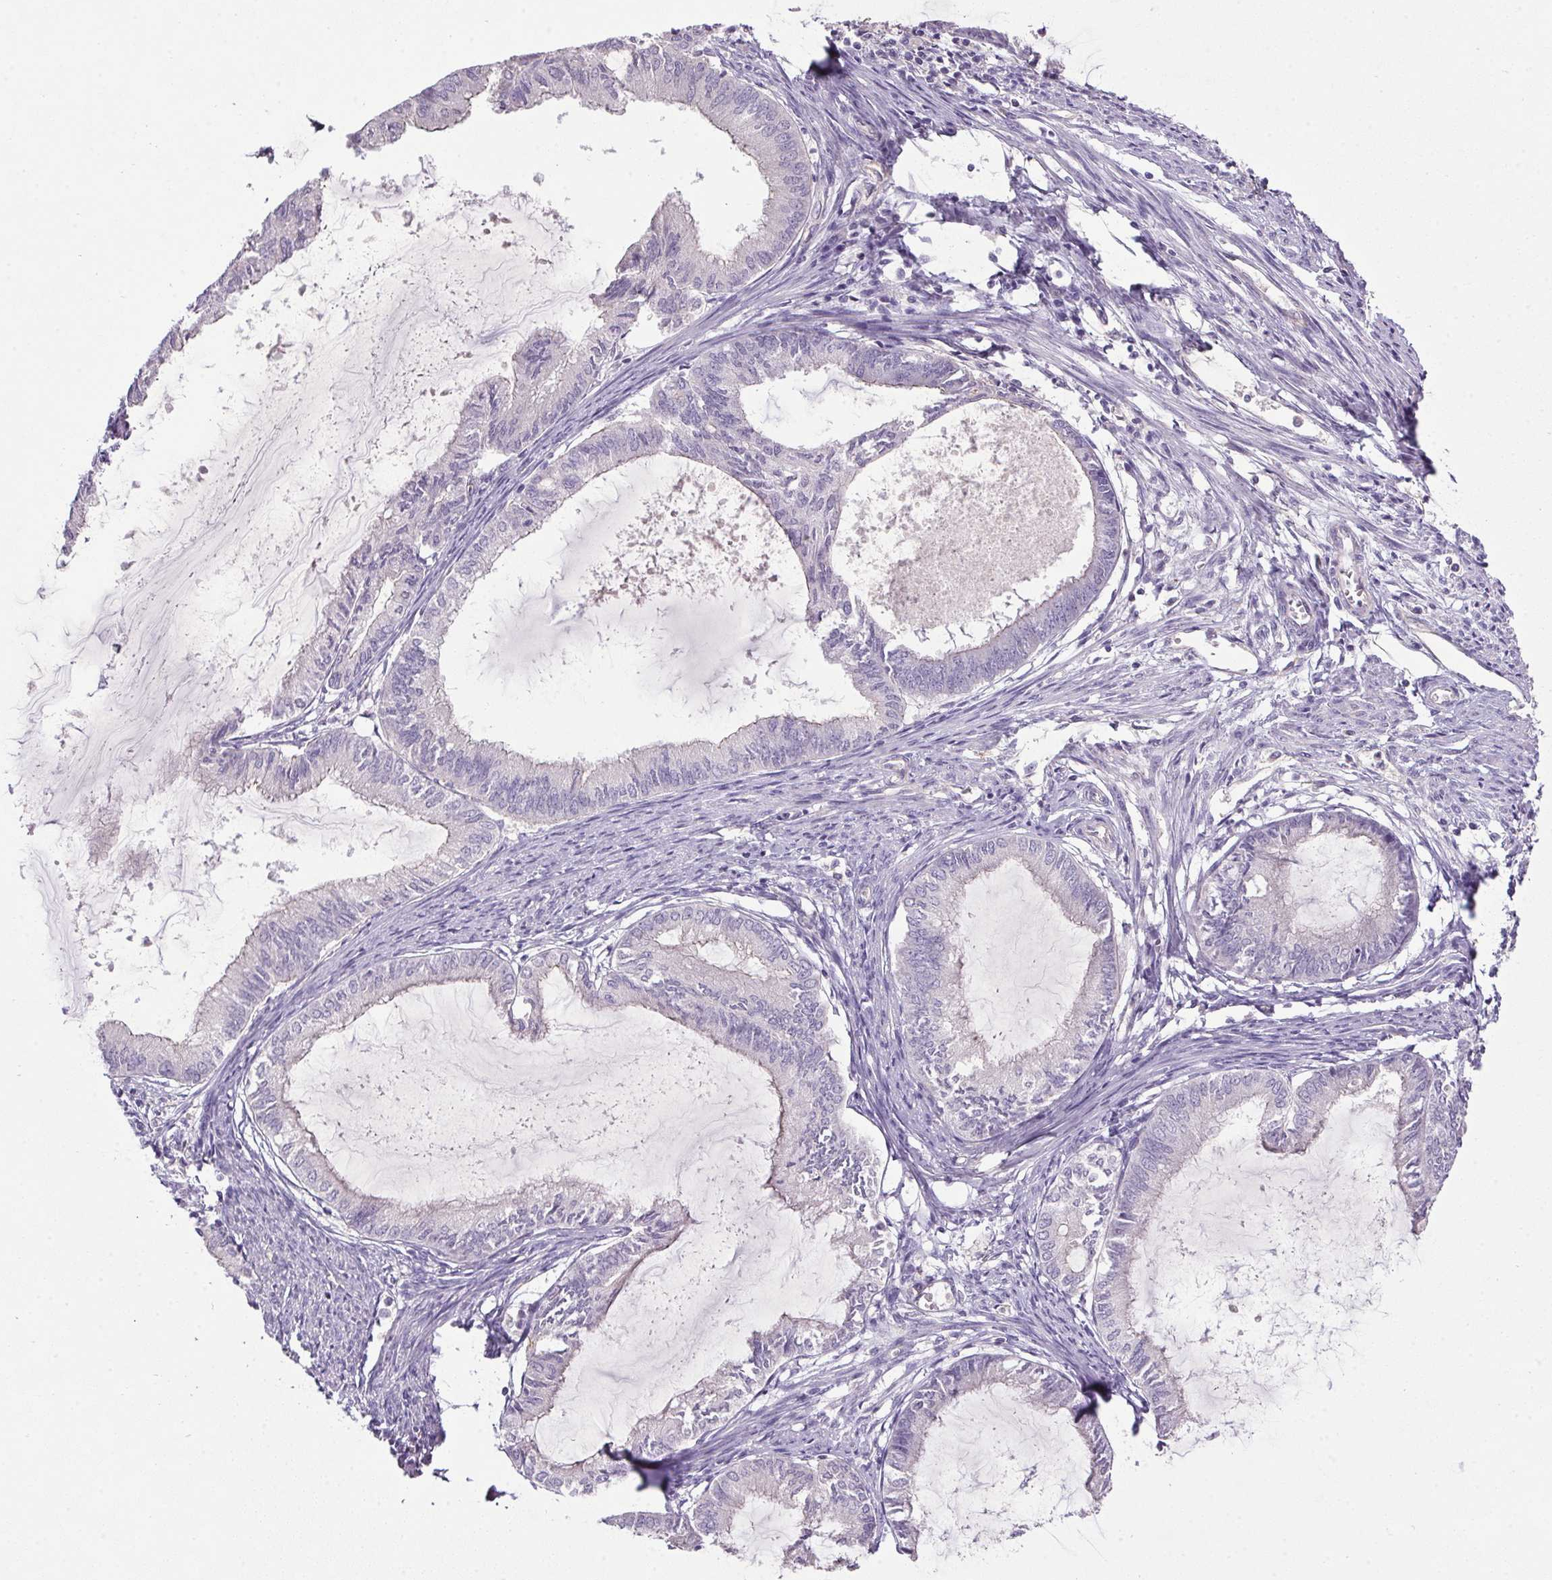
{"staining": {"intensity": "negative", "quantity": "none", "location": "none"}, "tissue": "endometrial cancer", "cell_type": "Tumor cells", "image_type": "cancer", "snomed": [{"axis": "morphology", "description": "Adenocarcinoma, NOS"}, {"axis": "topography", "description": "Endometrium"}], "caption": "Photomicrograph shows no protein staining in tumor cells of adenocarcinoma (endometrial) tissue.", "gene": "APOC4", "patient": {"sex": "female", "age": 86}}